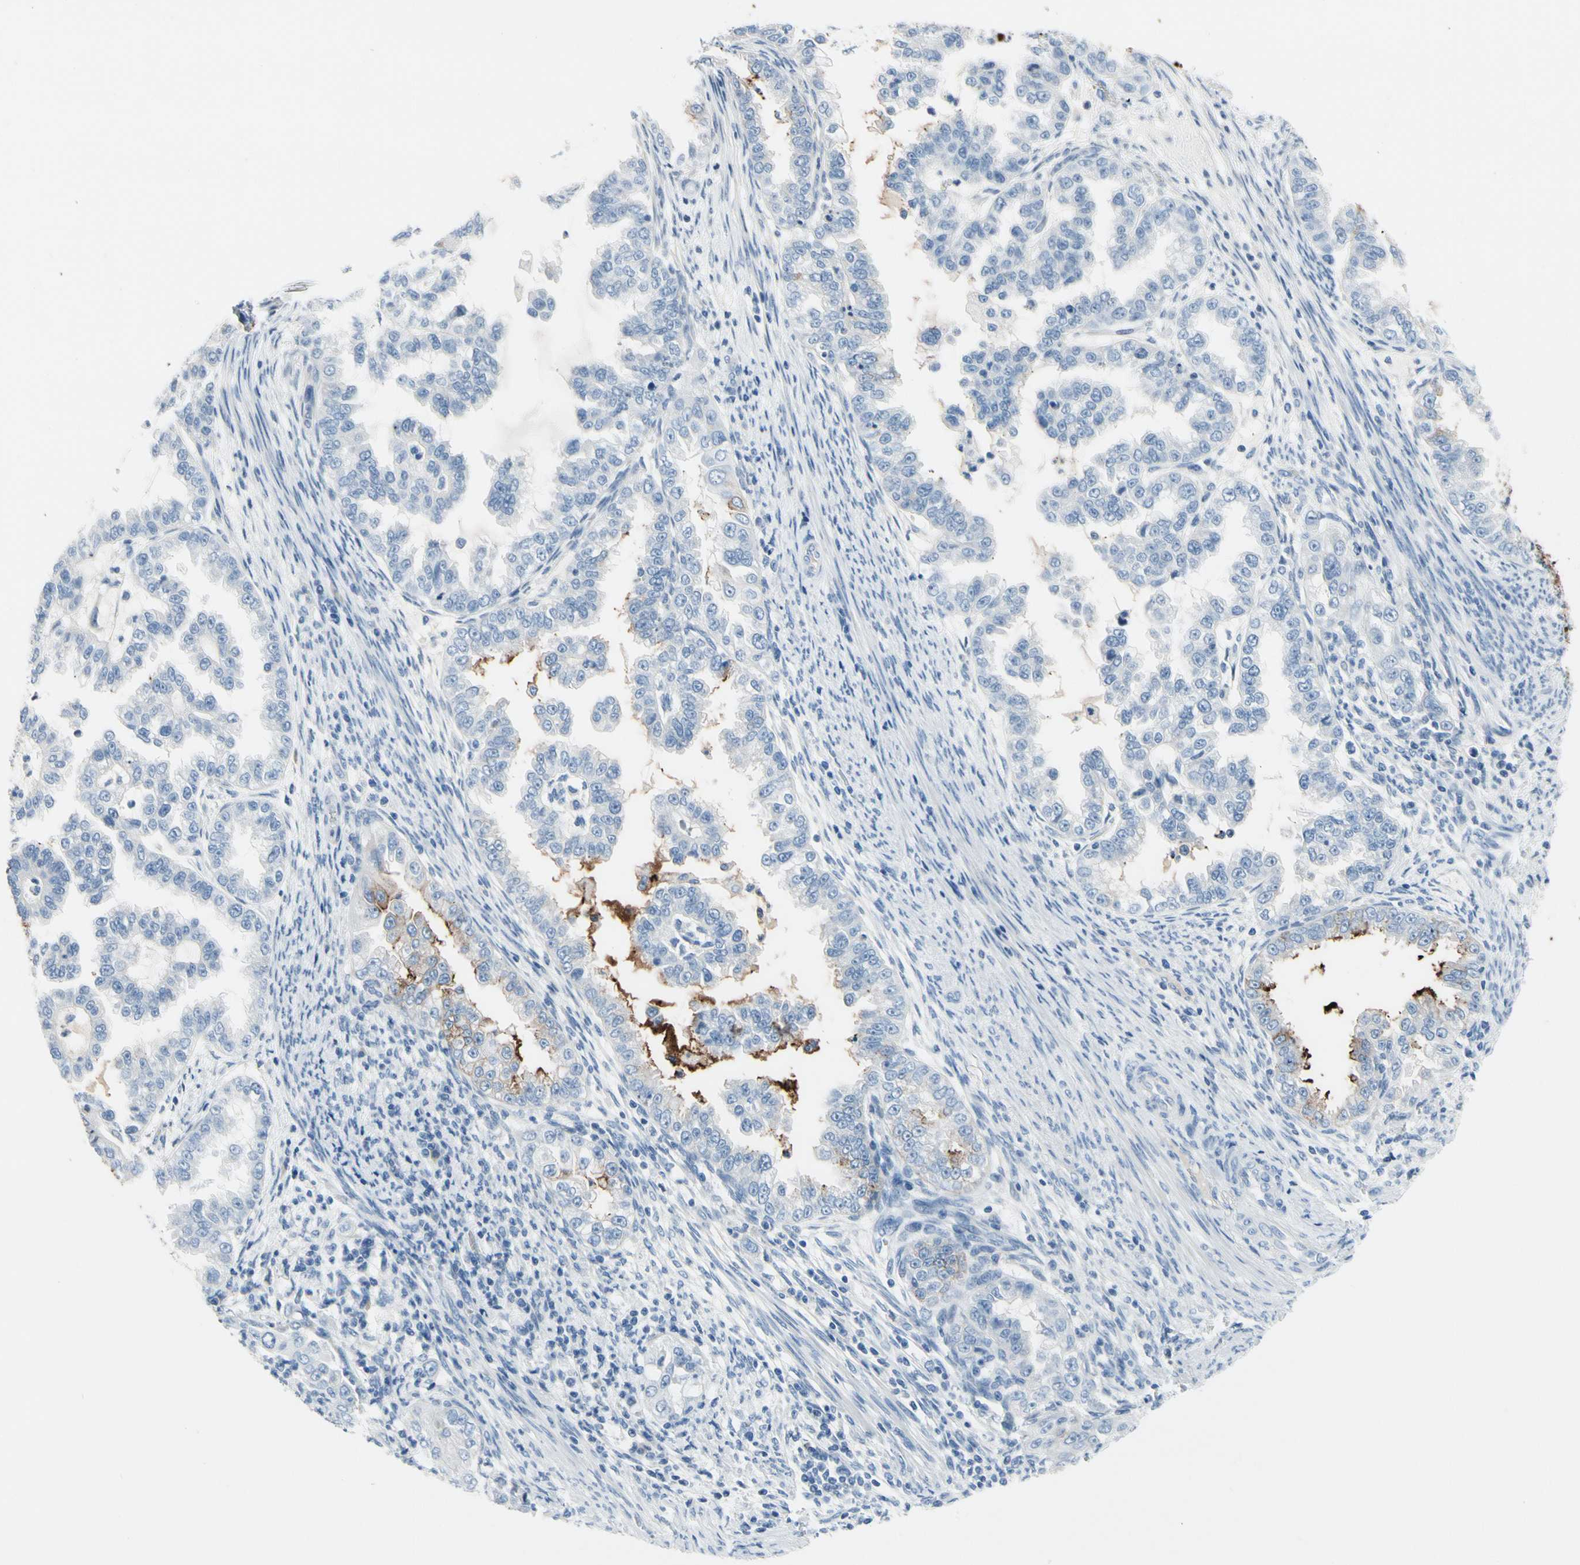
{"staining": {"intensity": "moderate", "quantity": "<25%", "location": "cytoplasmic/membranous"}, "tissue": "endometrial cancer", "cell_type": "Tumor cells", "image_type": "cancer", "snomed": [{"axis": "morphology", "description": "Adenocarcinoma, NOS"}, {"axis": "topography", "description": "Endometrium"}], "caption": "Moderate cytoplasmic/membranous protein positivity is appreciated in approximately <25% of tumor cells in endometrial cancer.", "gene": "MUC5B", "patient": {"sex": "female", "age": 85}}